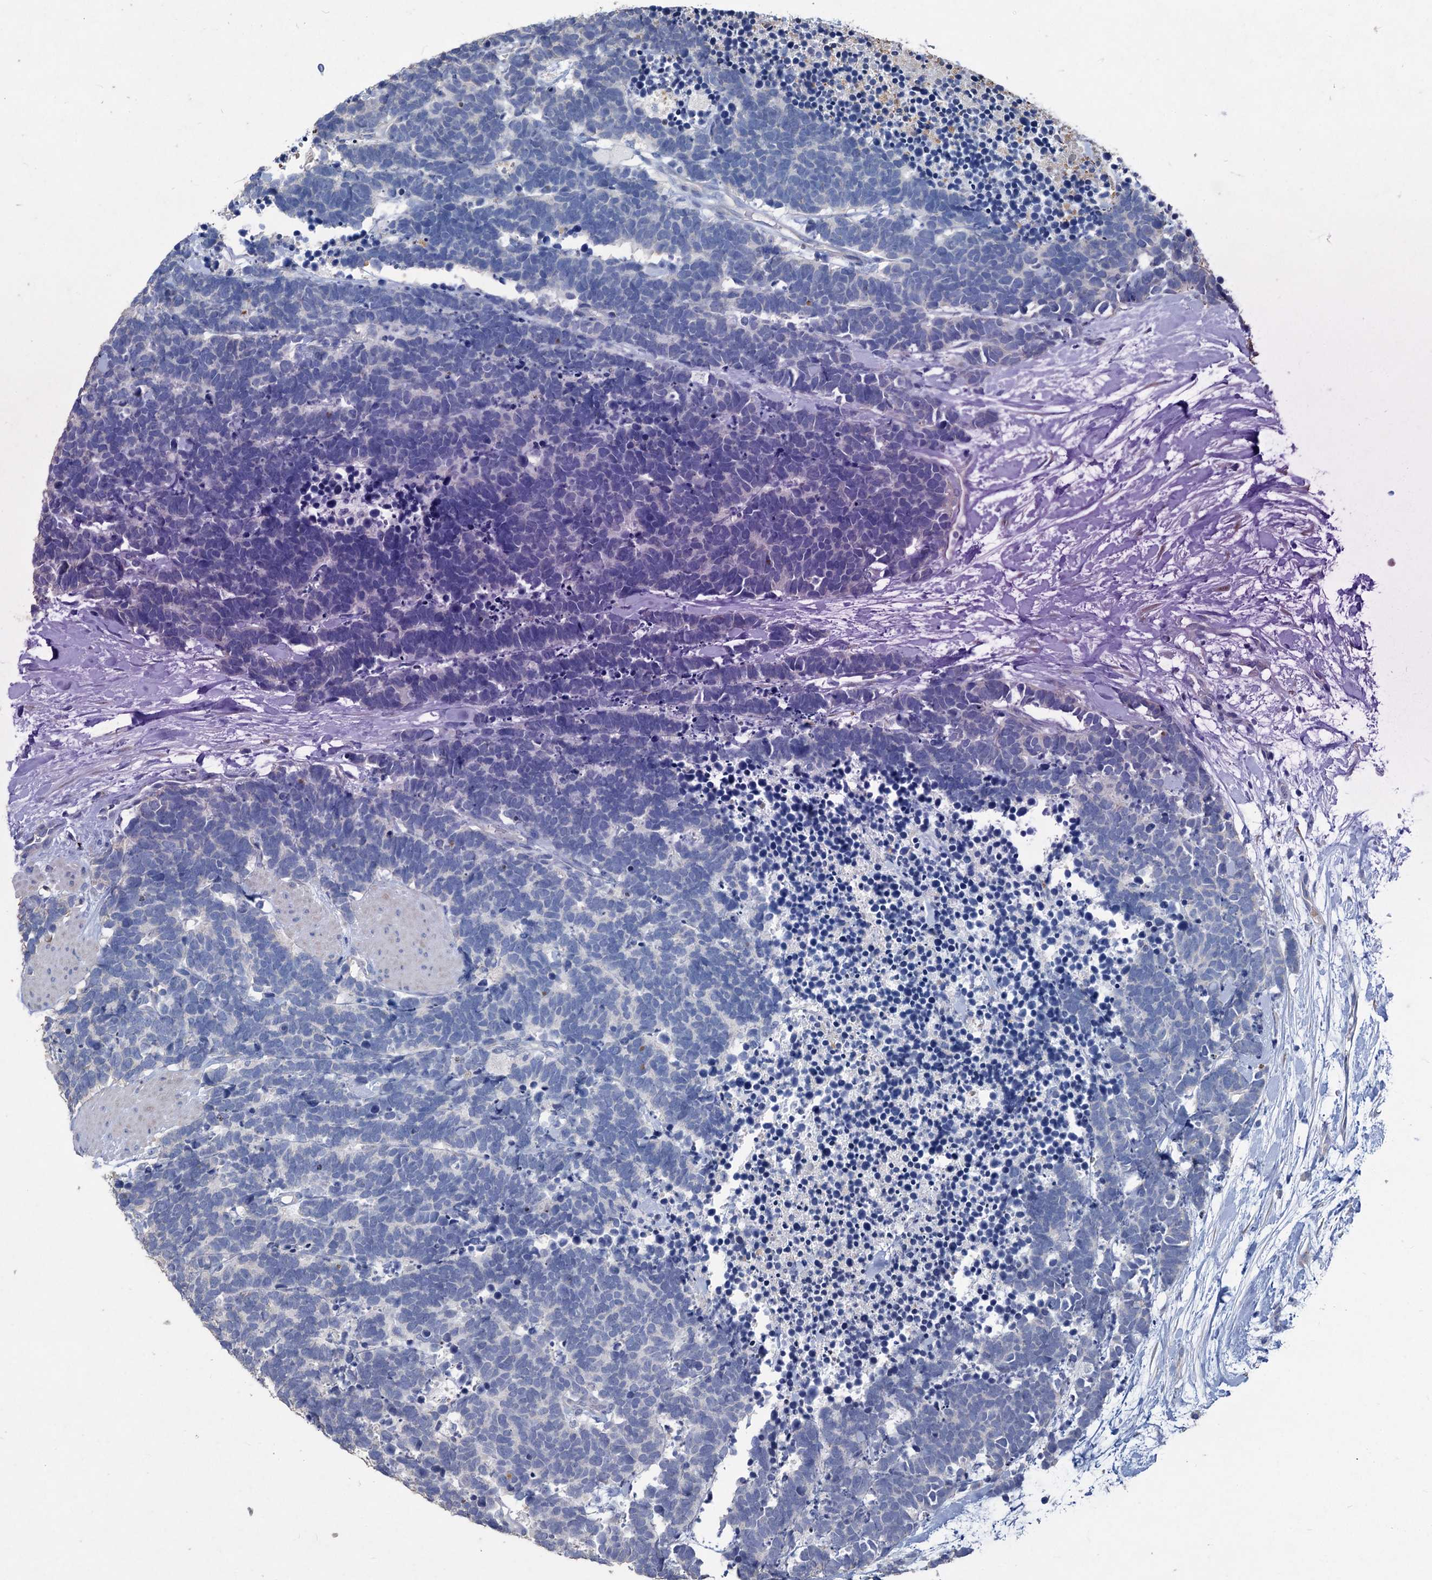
{"staining": {"intensity": "negative", "quantity": "none", "location": "none"}, "tissue": "carcinoid", "cell_type": "Tumor cells", "image_type": "cancer", "snomed": [{"axis": "morphology", "description": "Carcinoma, NOS"}, {"axis": "morphology", "description": "Carcinoid, malignant, NOS"}, {"axis": "topography", "description": "Urinary bladder"}], "caption": "High power microscopy histopathology image of an immunohistochemistry micrograph of carcinoid, revealing no significant expression in tumor cells.", "gene": "HES2", "patient": {"sex": "male", "age": 57}}